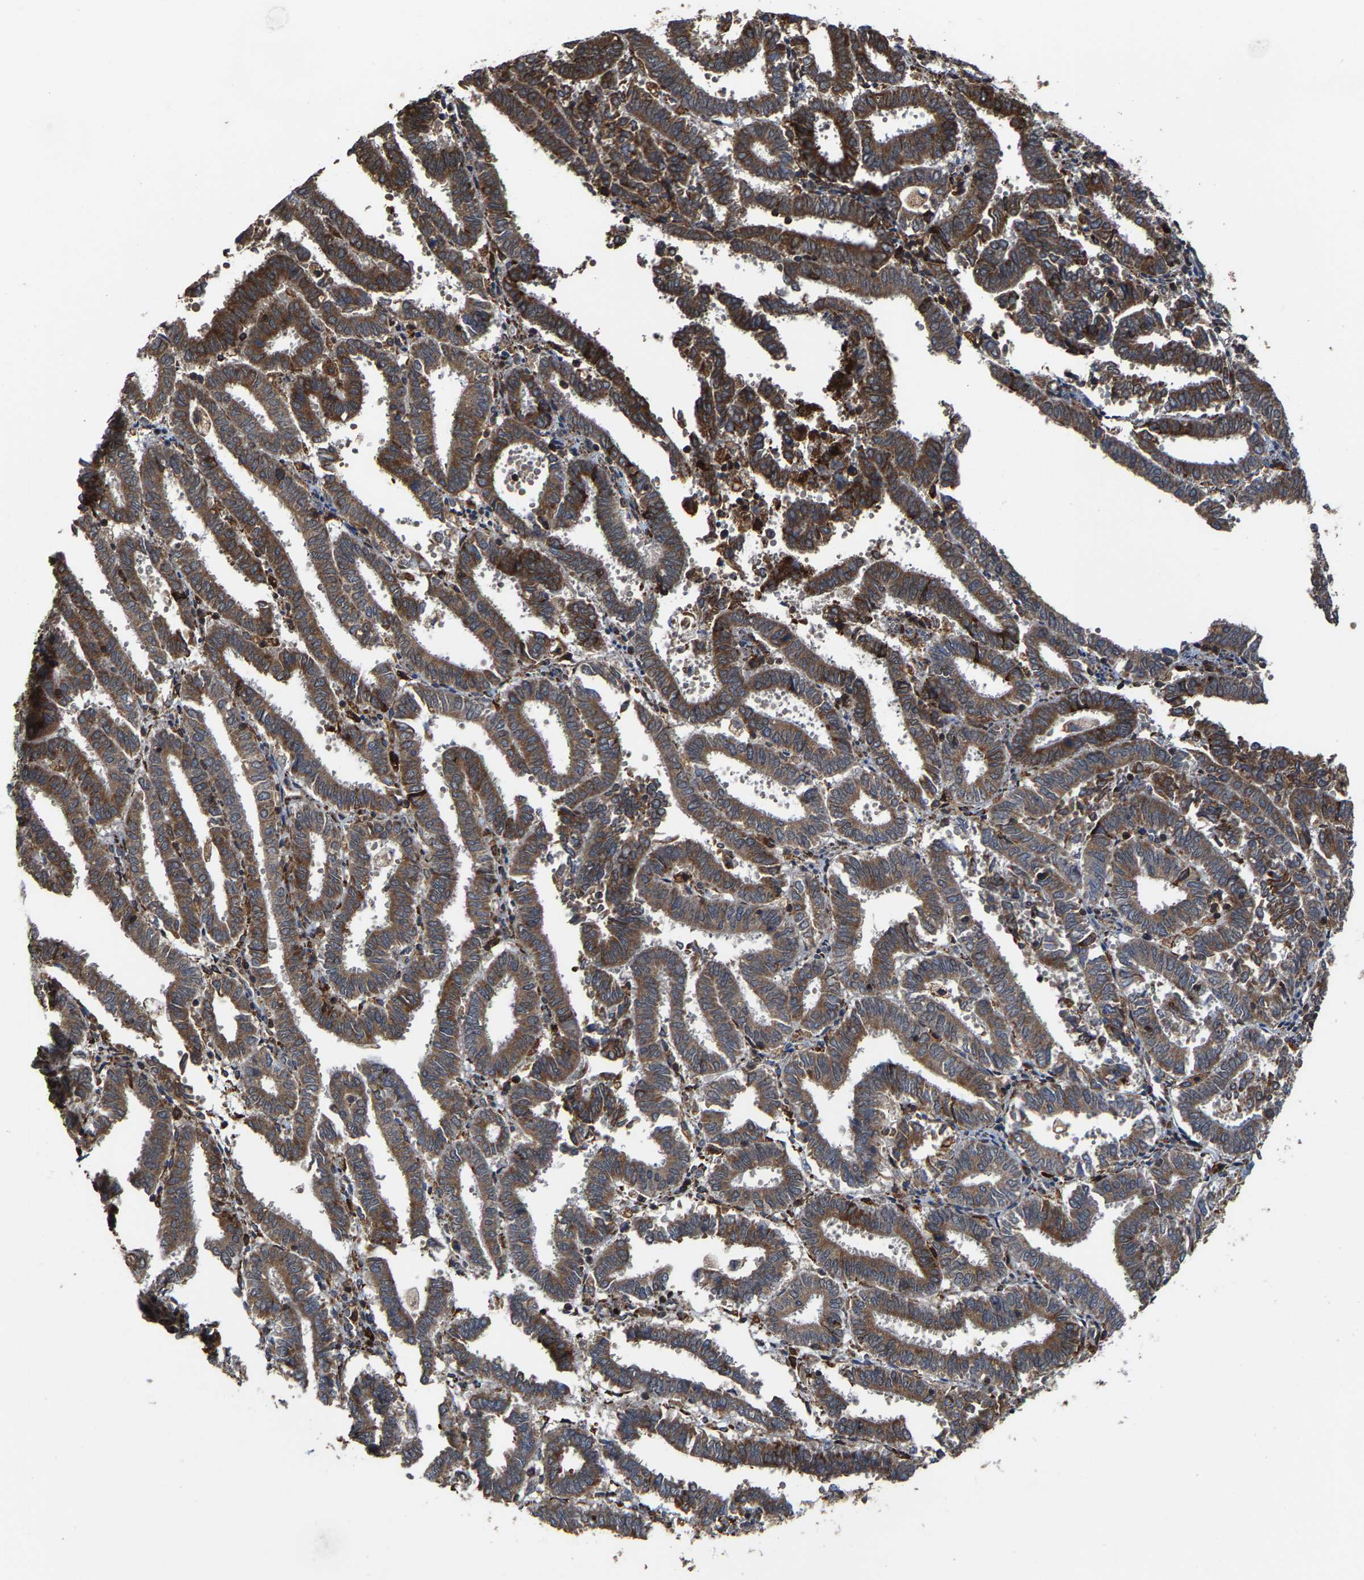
{"staining": {"intensity": "strong", "quantity": ">75%", "location": "cytoplasmic/membranous"}, "tissue": "endometrial cancer", "cell_type": "Tumor cells", "image_type": "cancer", "snomed": [{"axis": "morphology", "description": "Adenocarcinoma, NOS"}, {"axis": "topography", "description": "Uterus"}], "caption": "Human endometrial adenocarcinoma stained with a brown dye shows strong cytoplasmic/membranous positive staining in approximately >75% of tumor cells.", "gene": "FGD3", "patient": {"sex": "female", "age": 83}}